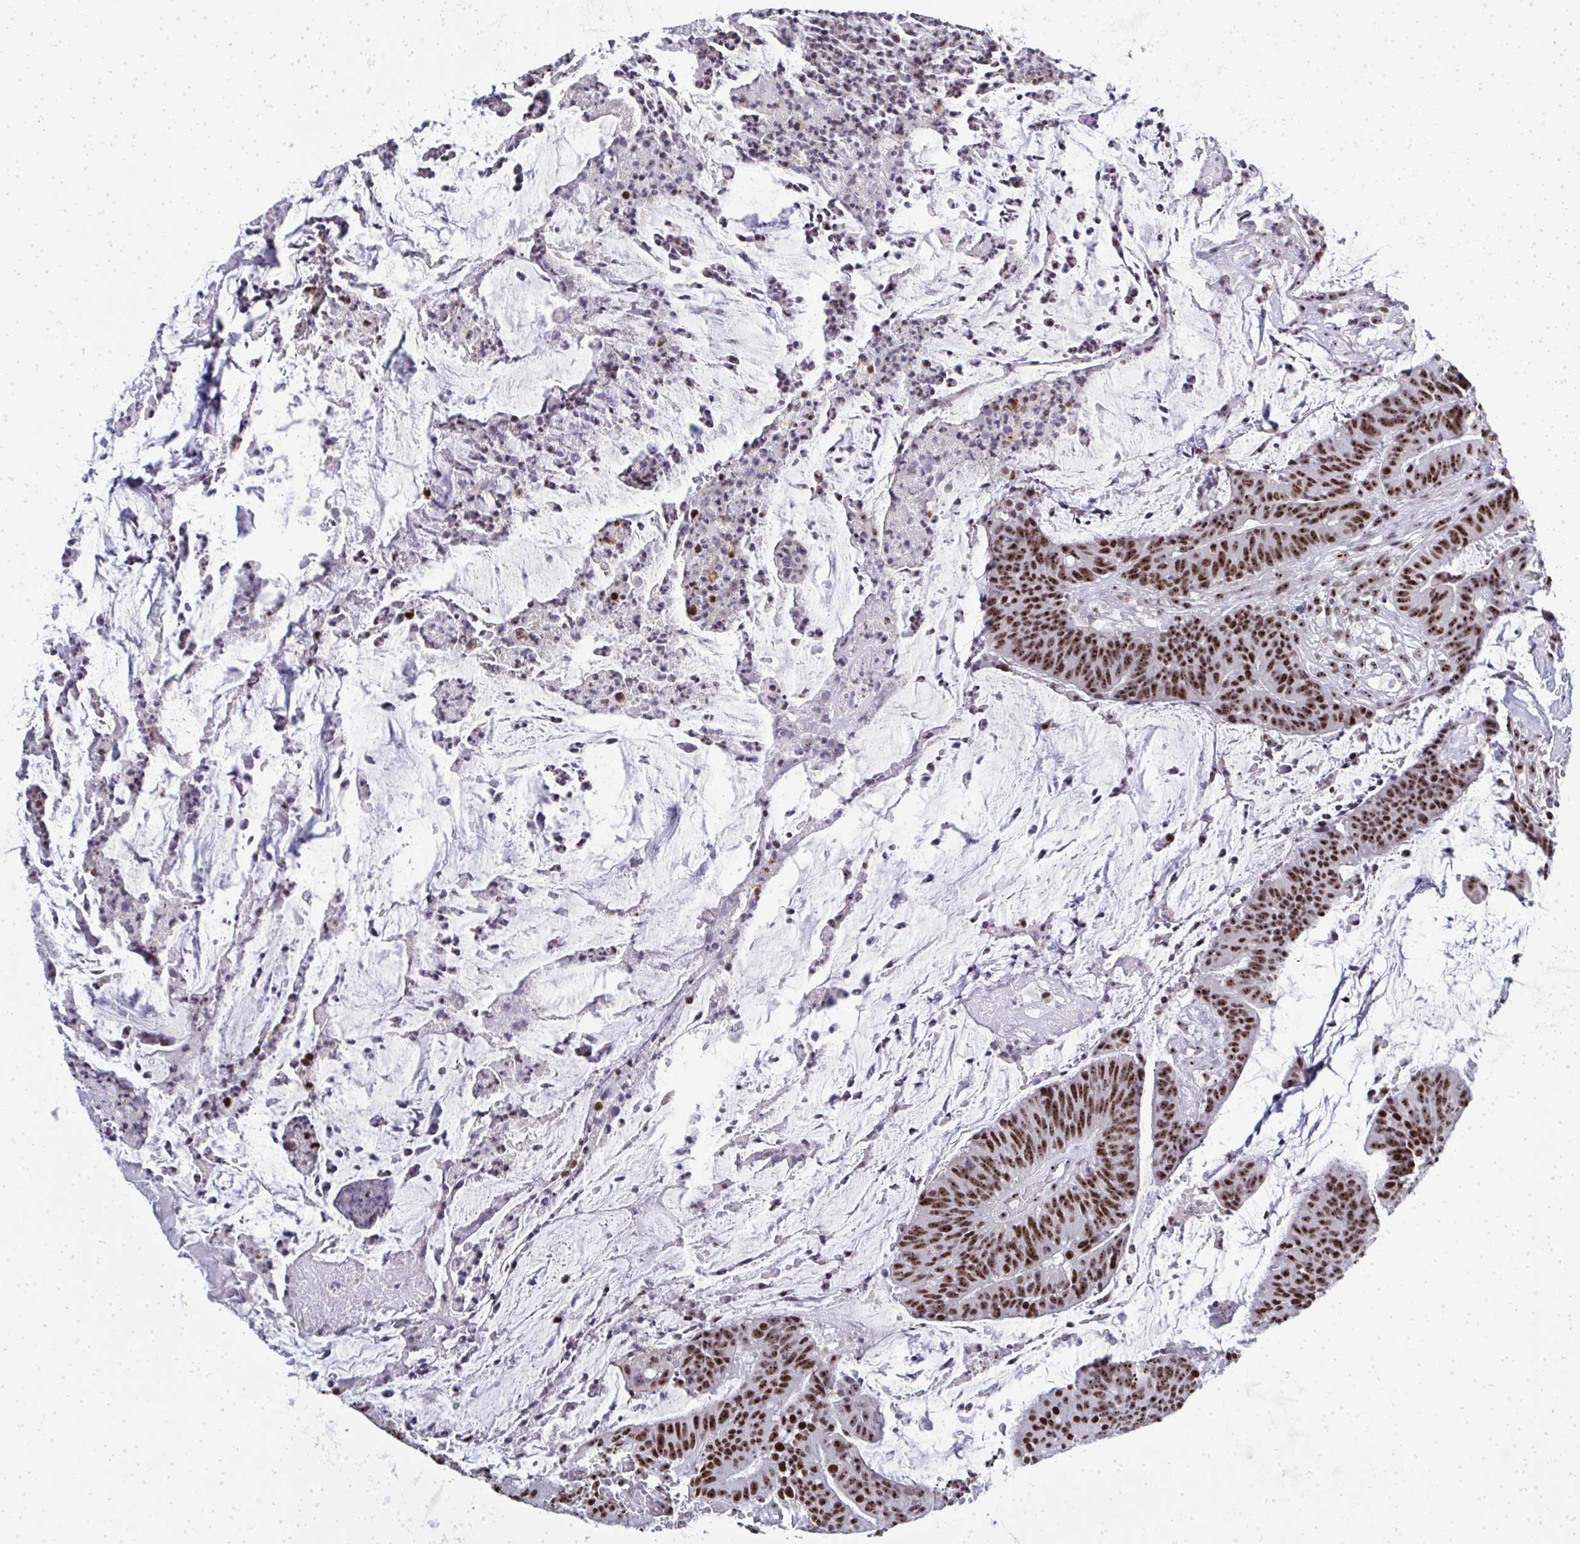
{"staining": {"intensity": "moderate", "quantity": ">75%", "location": "nuclear"}, "tissue": "colorectal cancer", "cell_type": "Tumor cells", "image_type": "cancer", "snomed": [{"axis": "morphology", "description": "Adenocarcinoma, NOS"}, {"axis": "topography", "description": "Colon"}], "caption": "This is a photomicrograph of IHC staining of adenocarcinoma (colorectal), which shows moderate expression in the nuclear of tumor cells.", "gene": "SIRT7", "patient": {"sex": "female", "age": 78}}